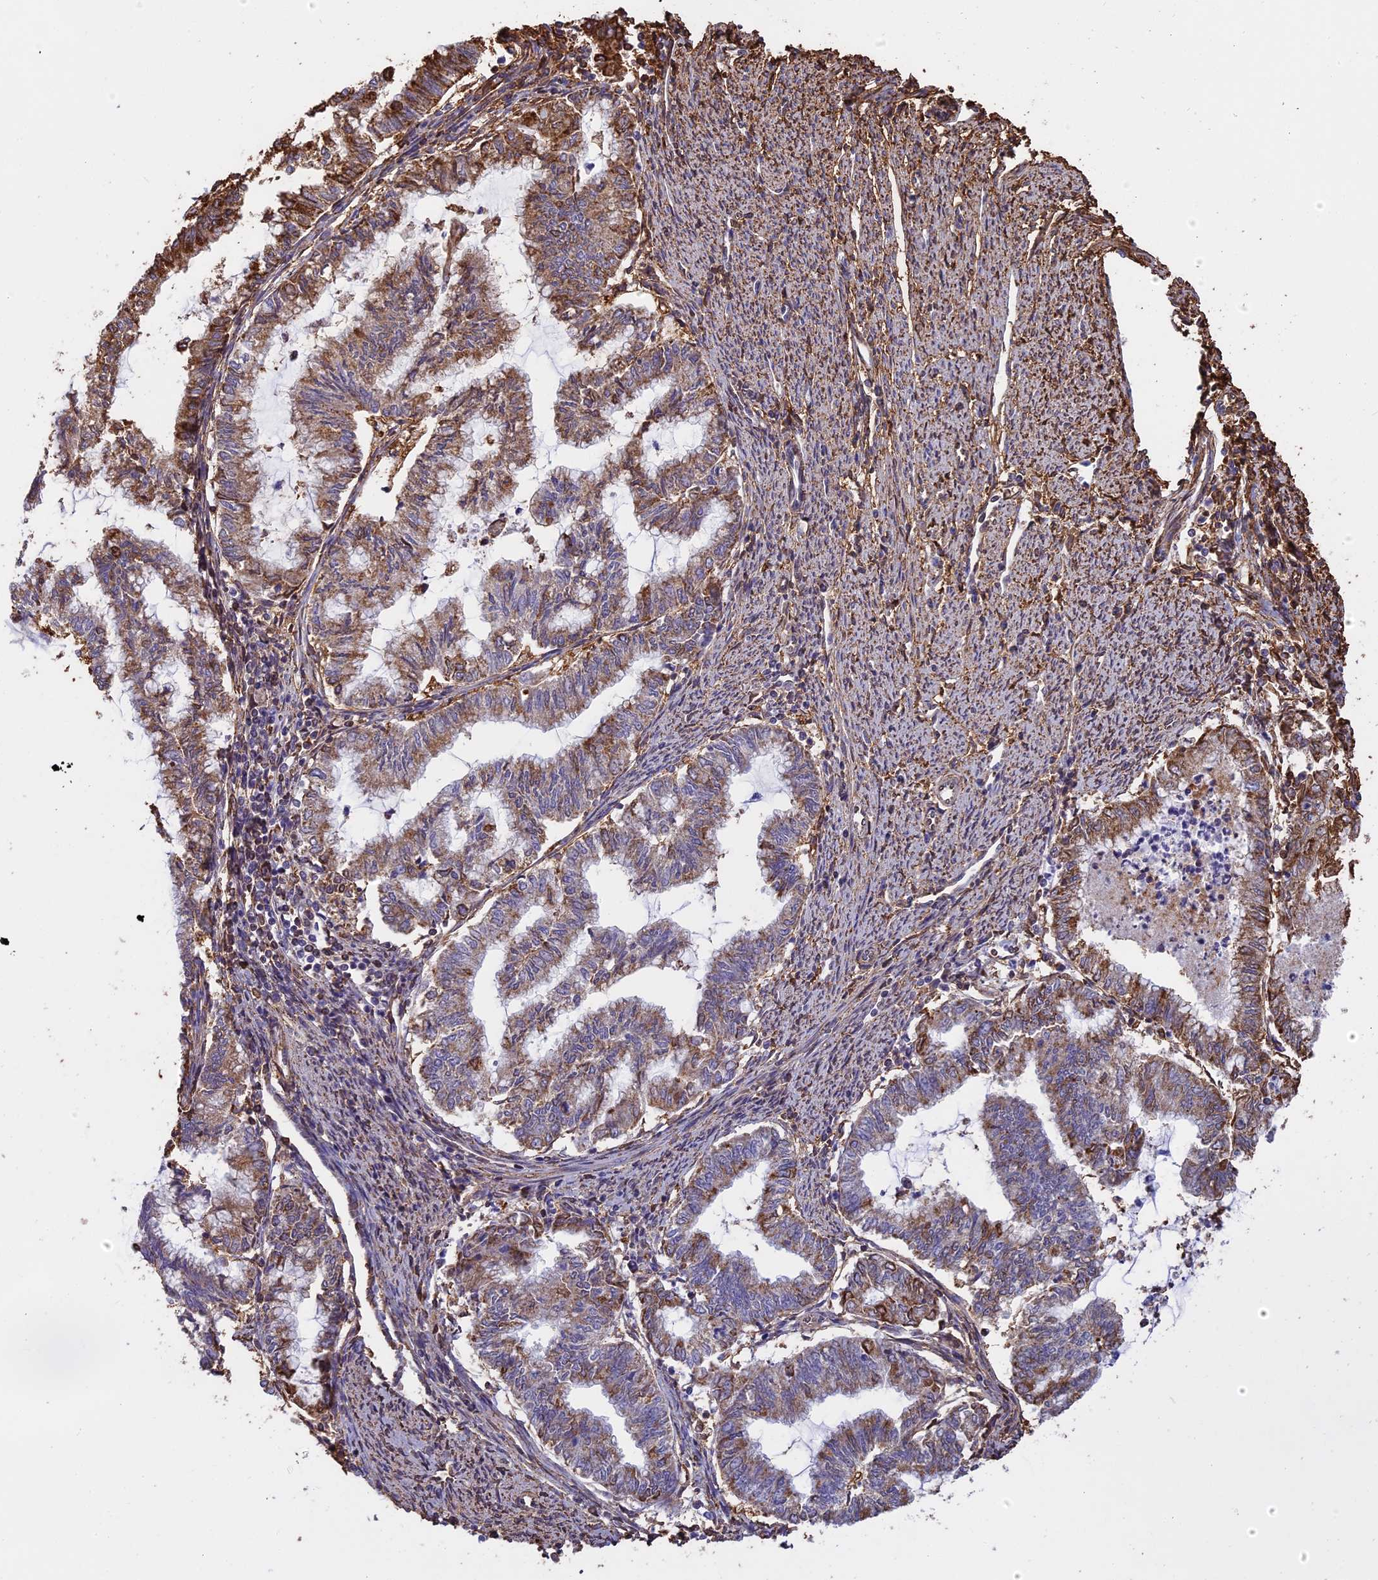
{"staining": {"intensity": "moderate", "quantity": ">75%", "location": "cytoplasmic/membranous"}, "tissue": "endometrial cancer", "cell_type": "Tumor cells", "image_type": "cancer", "snomed": [{"axis": "morphology", "description": "Adenocarcinoma, NOS"}, {"axis": "topography", "description": "Endometrium"}], "caption": "A medium amount of moderate cytoplasmic/membranous positivity is seen in about >75% of tumor cells in endometrial cancer tissue. Nuclei are stained in blue.", "gene": "TMEM255B", "patient": {"sex": "female", "age": 79}}